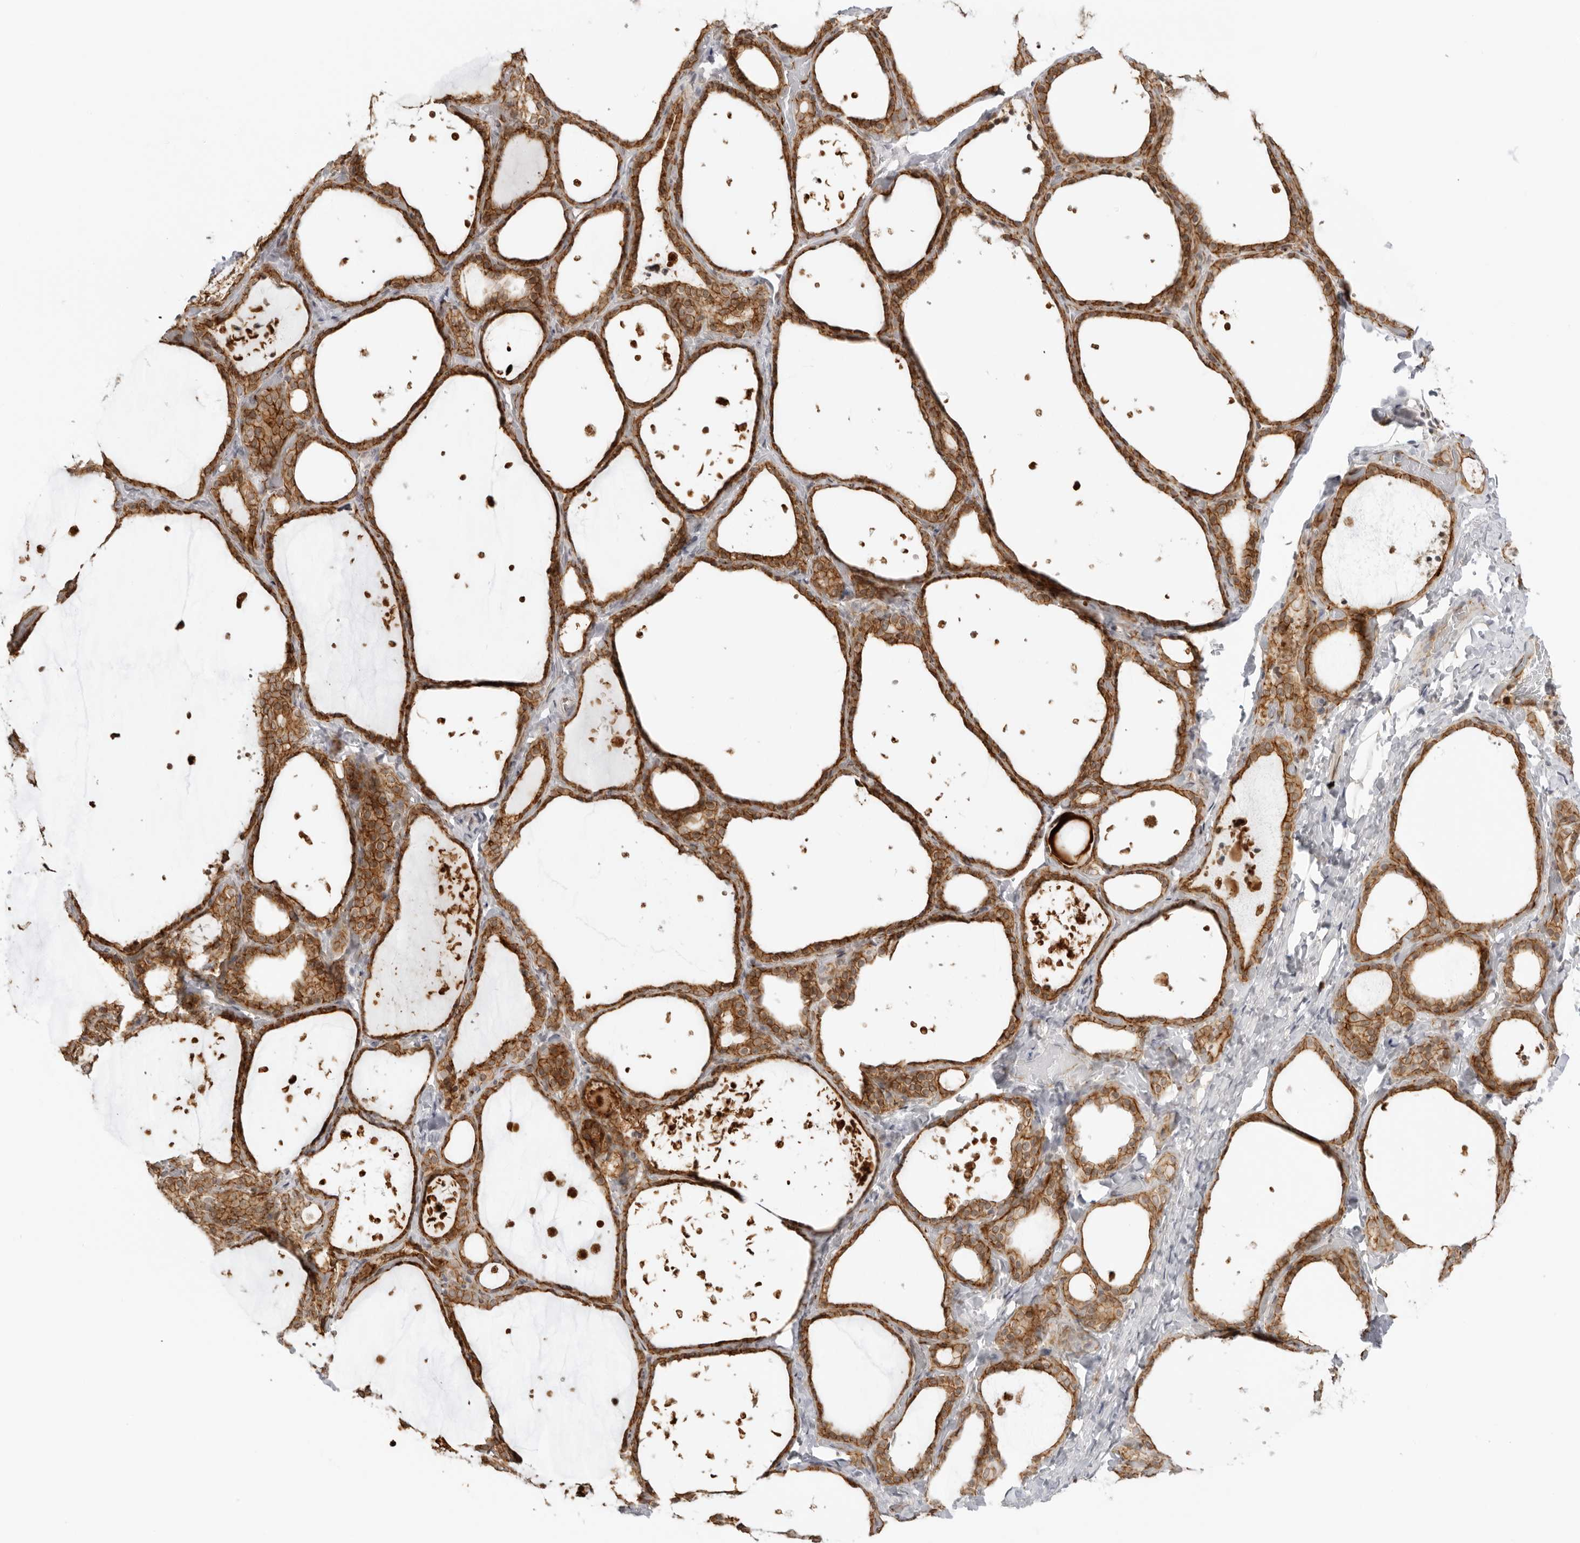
{"staining": {"intensity": "strong", "quantity": ">75%", "location": "cytoplasmic/membranous"}, "tissue": "thyroid gland", "cell_type": "Glandular cells", "image_type": "normal", "snomed": [{"axis": "morphology", "description": "Normal tissue, NOS"}, {"axis": "topography", "description": "Thyroid gland"}], "caption": "Immunohistochemical staining of unremarkable human thyroid gland demonstrates high levels of strong cytoplasmic/membranous staining in about >75% of glandular cells.", "gene": "TRAPPC3", "patient": {"sex": "female", "age": 44}}